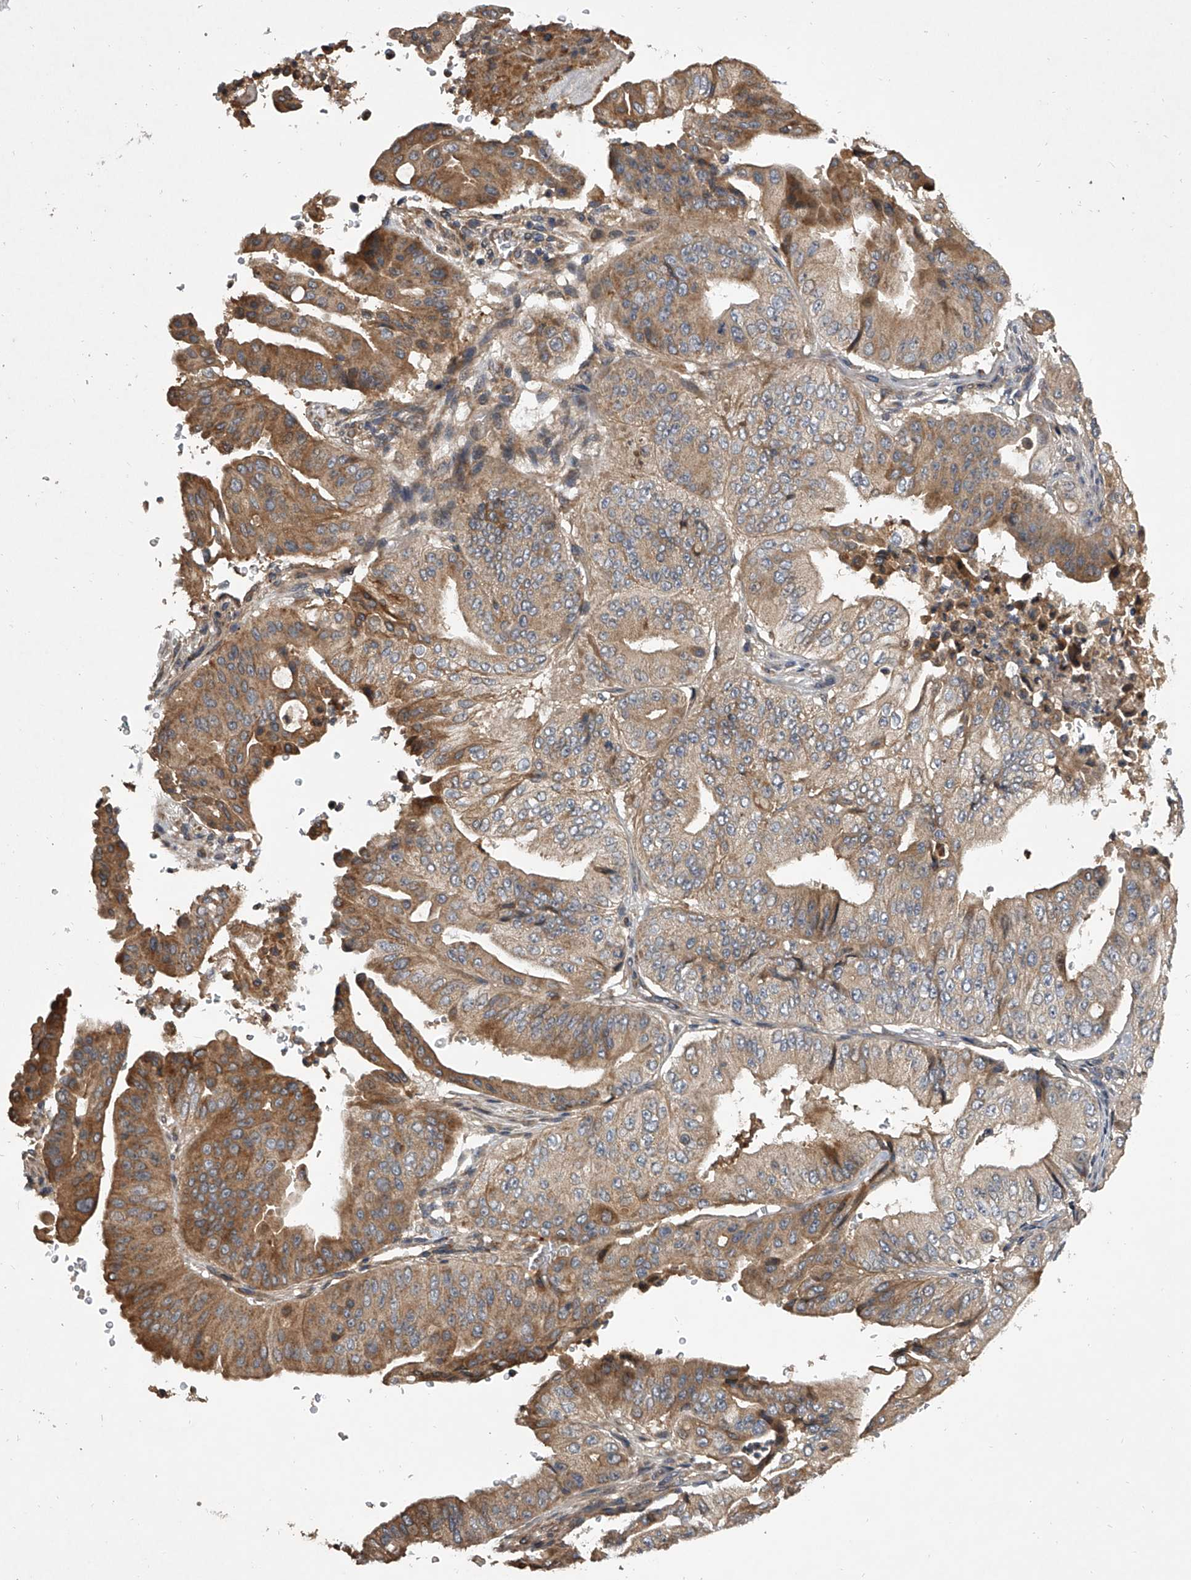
{"staining": {"intensity": "strong", "quantity": "25%-75%", "location": "cytoplasmic/membranous"}, "tissue": "pancreatic cancer", "cell_type": "Tumor cells", "image_type": "cancer", "snomed": [{"axis": "morphology", "description": "Adenocarcinoma, NOS"}, {"axis": "topography", "description": "Pancreas"}], "caption": "Tumor cells display strong cytoplasmic/membranous staining in approximately 25%-75% of cells in pancreatic cancer.", "gene": "NFS1", "patient": {"sex": "female", "age": 77}}